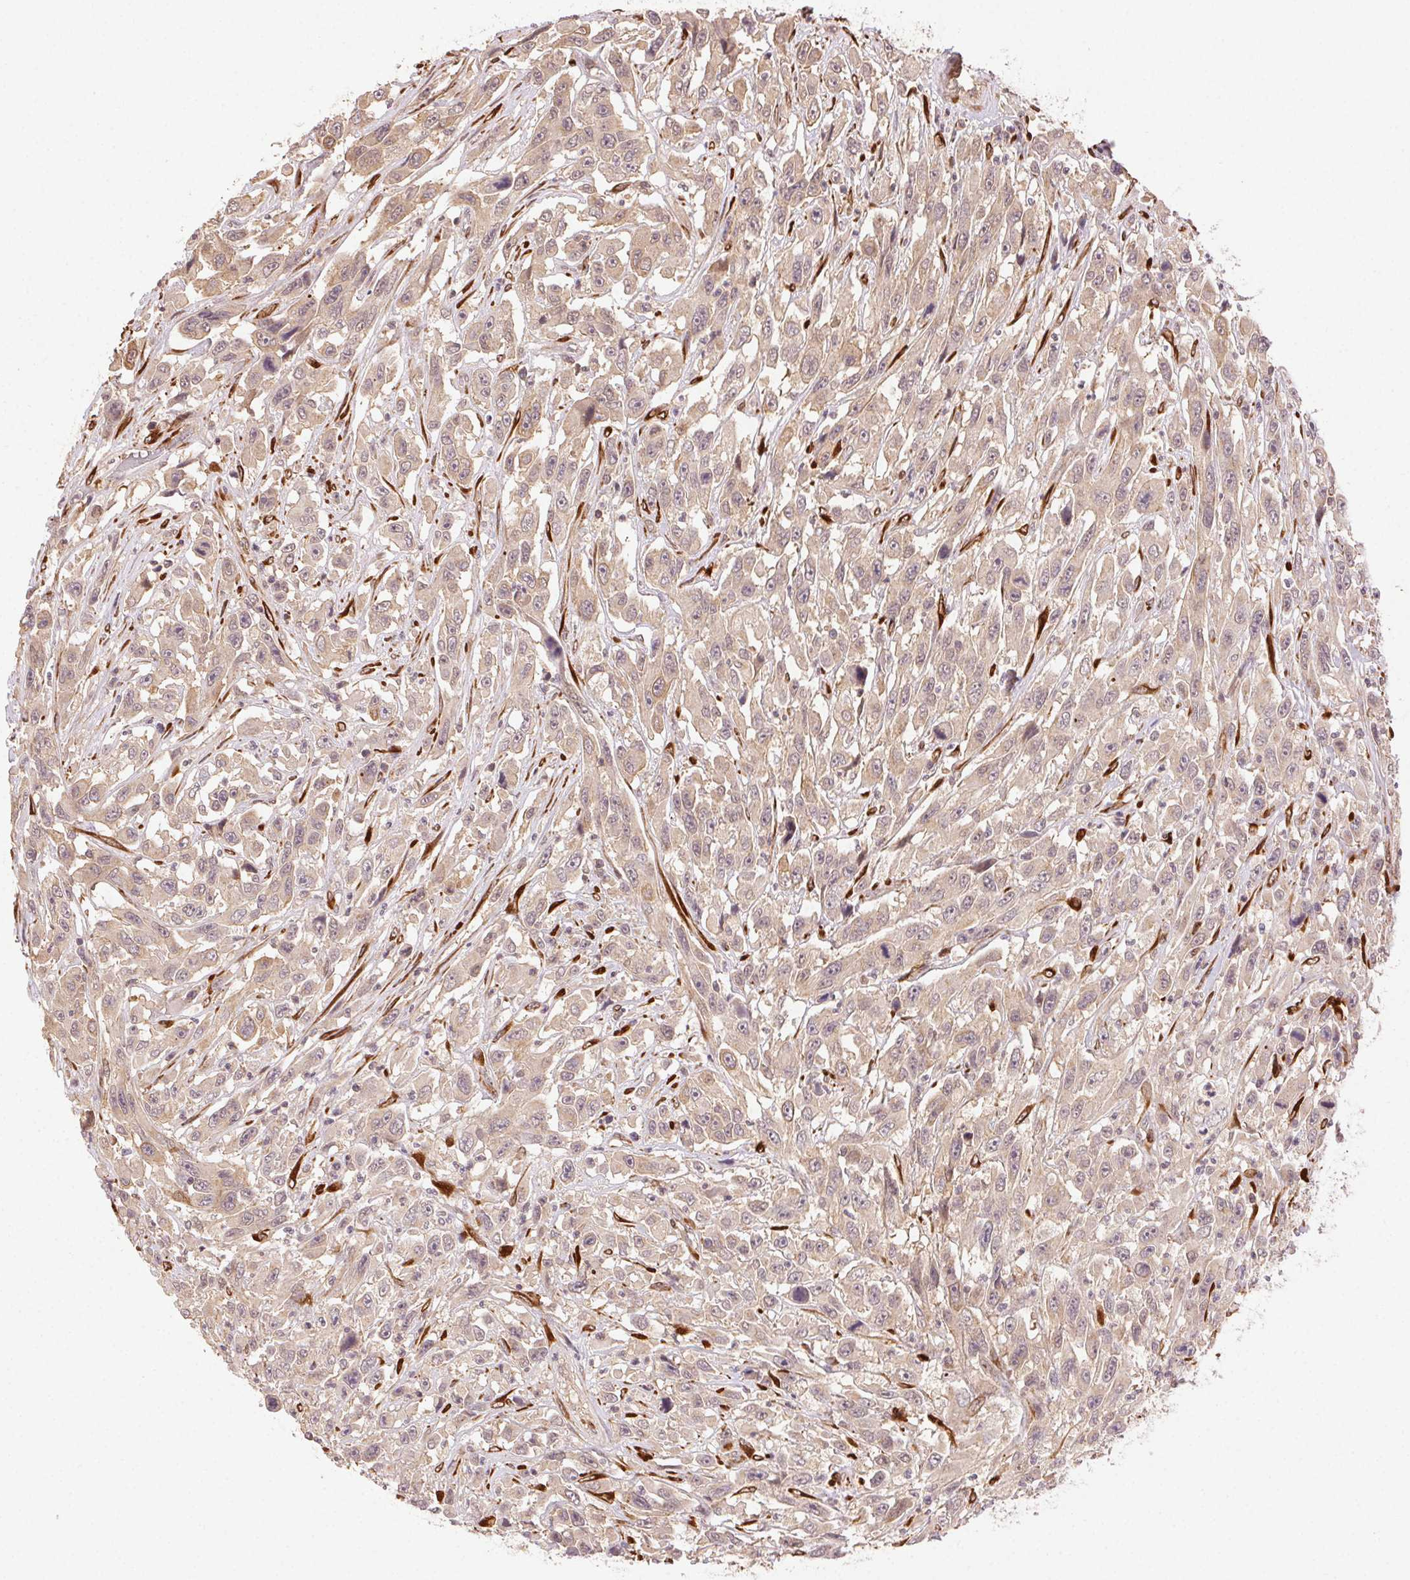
{"staining": {"intensity": "moderate", "quantity": ">75%", "location": "cytoplasmic/membranous"}, "tissue": "urothelial cancer", "cell_type": "Tumor cells", "image_type": "cancer", "snomed": [{"axis": "morphology", "description": "Urothelial carcinoma, High grade"}, {"axis": "topography", "description": "Urinary bladder"}], "caption": "Protein expression analysis of human urothelial carcinoma (high-grade) reveals moderate cytoplasmic/membranous positivity in about >75% of tumor cells.", "gene": "KLHL15", "patient": {"sex": "male", "age": 53}}